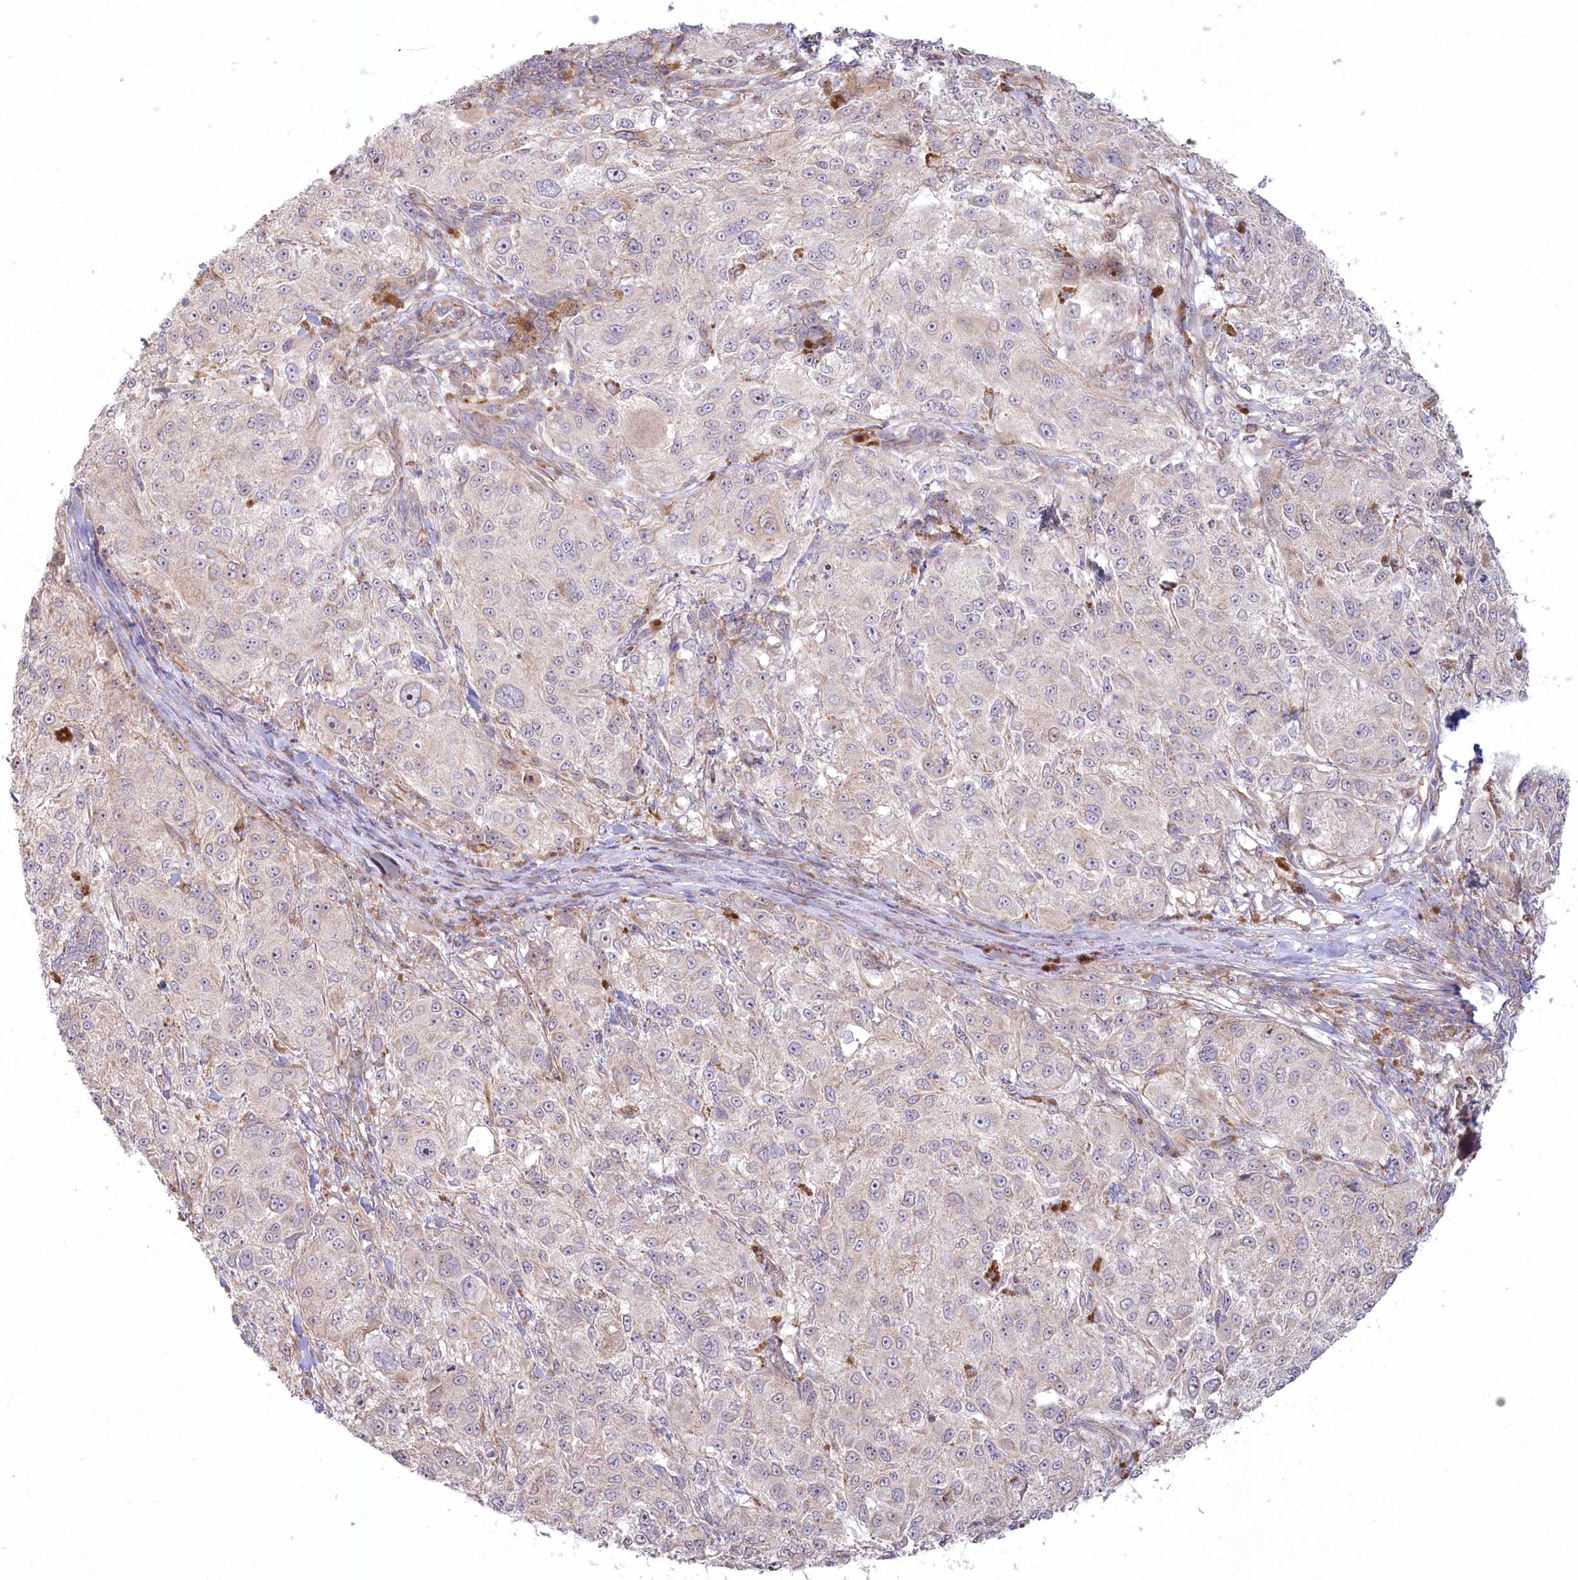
{"staining": {"intensity": "negative", "quantity": "none", "location": "none"}, "tissue": "melanoma", "cell_type": "Tumor cells", "image_type": "cancer", "snomed": [{"axis": "morphology", "description": "Necrosis, NOS"}, {"axis": "morphology", "description": "Malignant melanoma, NOS"}, {"axis": "topography", "description": "Skin"}], "caption": "An image of melanoma stained for a protein displays no brown staining in tumor cells.", "gene": "MTG1", "patient": {"sex": "female", "age": 87}}